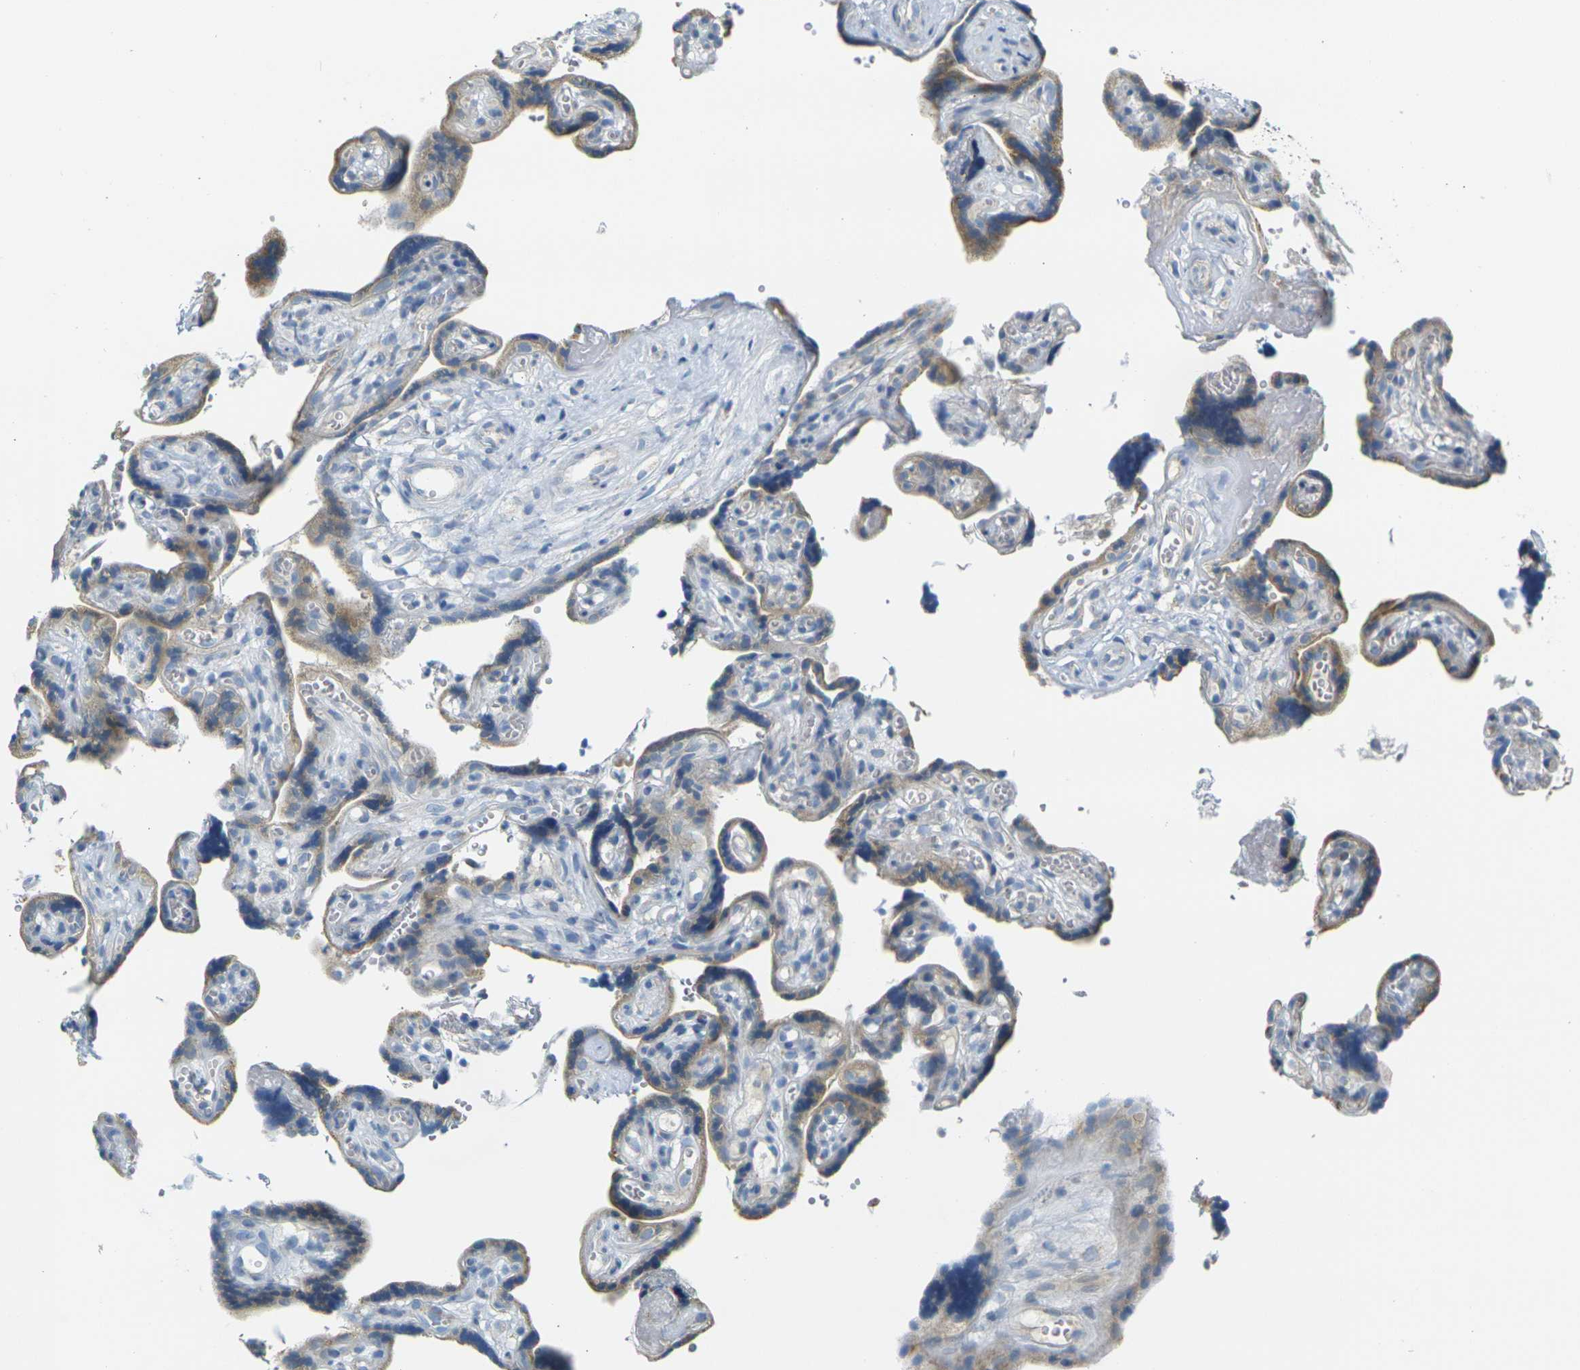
{"staining": {"intensity": "weak", "quantity": "<25%", "location": "cytoplasmic/membranous"}, "tissue": "placenta", "cell_type": "Decidual cells", "image_type": "normal", "snomed": [{"axis": "morphology", "description": "Normal tissue, NOS"}, {"axis": "topography", "description": "Placenta"}], "caption": "Immunohistochemistry of unremarkable placenta reveals no staining in decidual cells. The staining is performed using DAB (3,3'-diaminobenzidine) brown chromogen with nuclei counter-stained in using hematoxylin.", "gene": "PARD6B", "patient": {"sex": "female", "age": 30}}